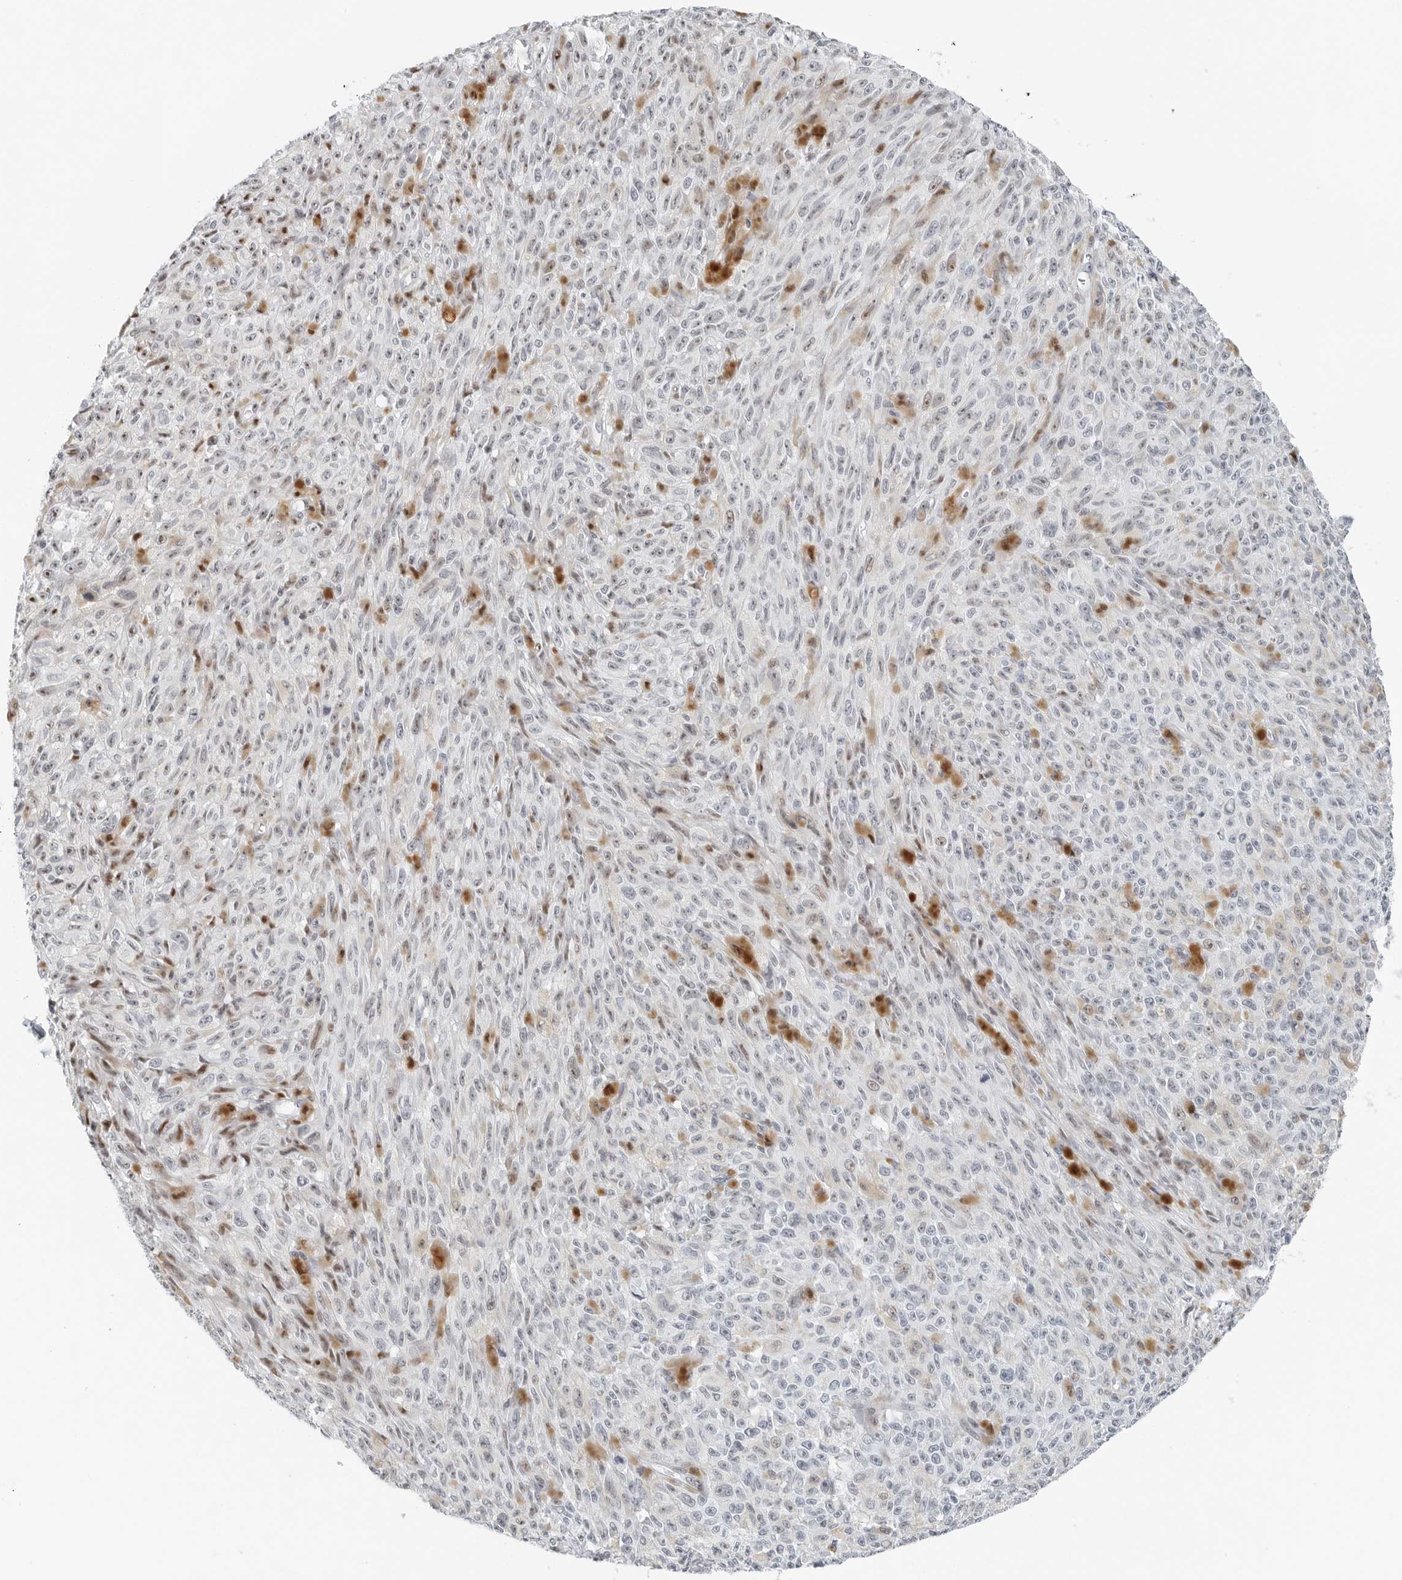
{"staining": {"intensity": "moderate", "quantity": "<25%", "location": "cytoplasmic/membranous,nuclear"}, "tissue": "melanoma", "cell_type": "Tumor cells", "image_type": "cancer", "snomed": [{"axis": "morphology", "description": "Malignant melanoma, NOS"}, {"axis": "topography", "description": "Skin"}], "caption": "Moderate cytoplasmic/membranous and nuclear protein positivity is present in approximately <25% of tumor cells in melanoma.", "gene": "NTMT2", "patient": {"sex": "female", "age": 82}}